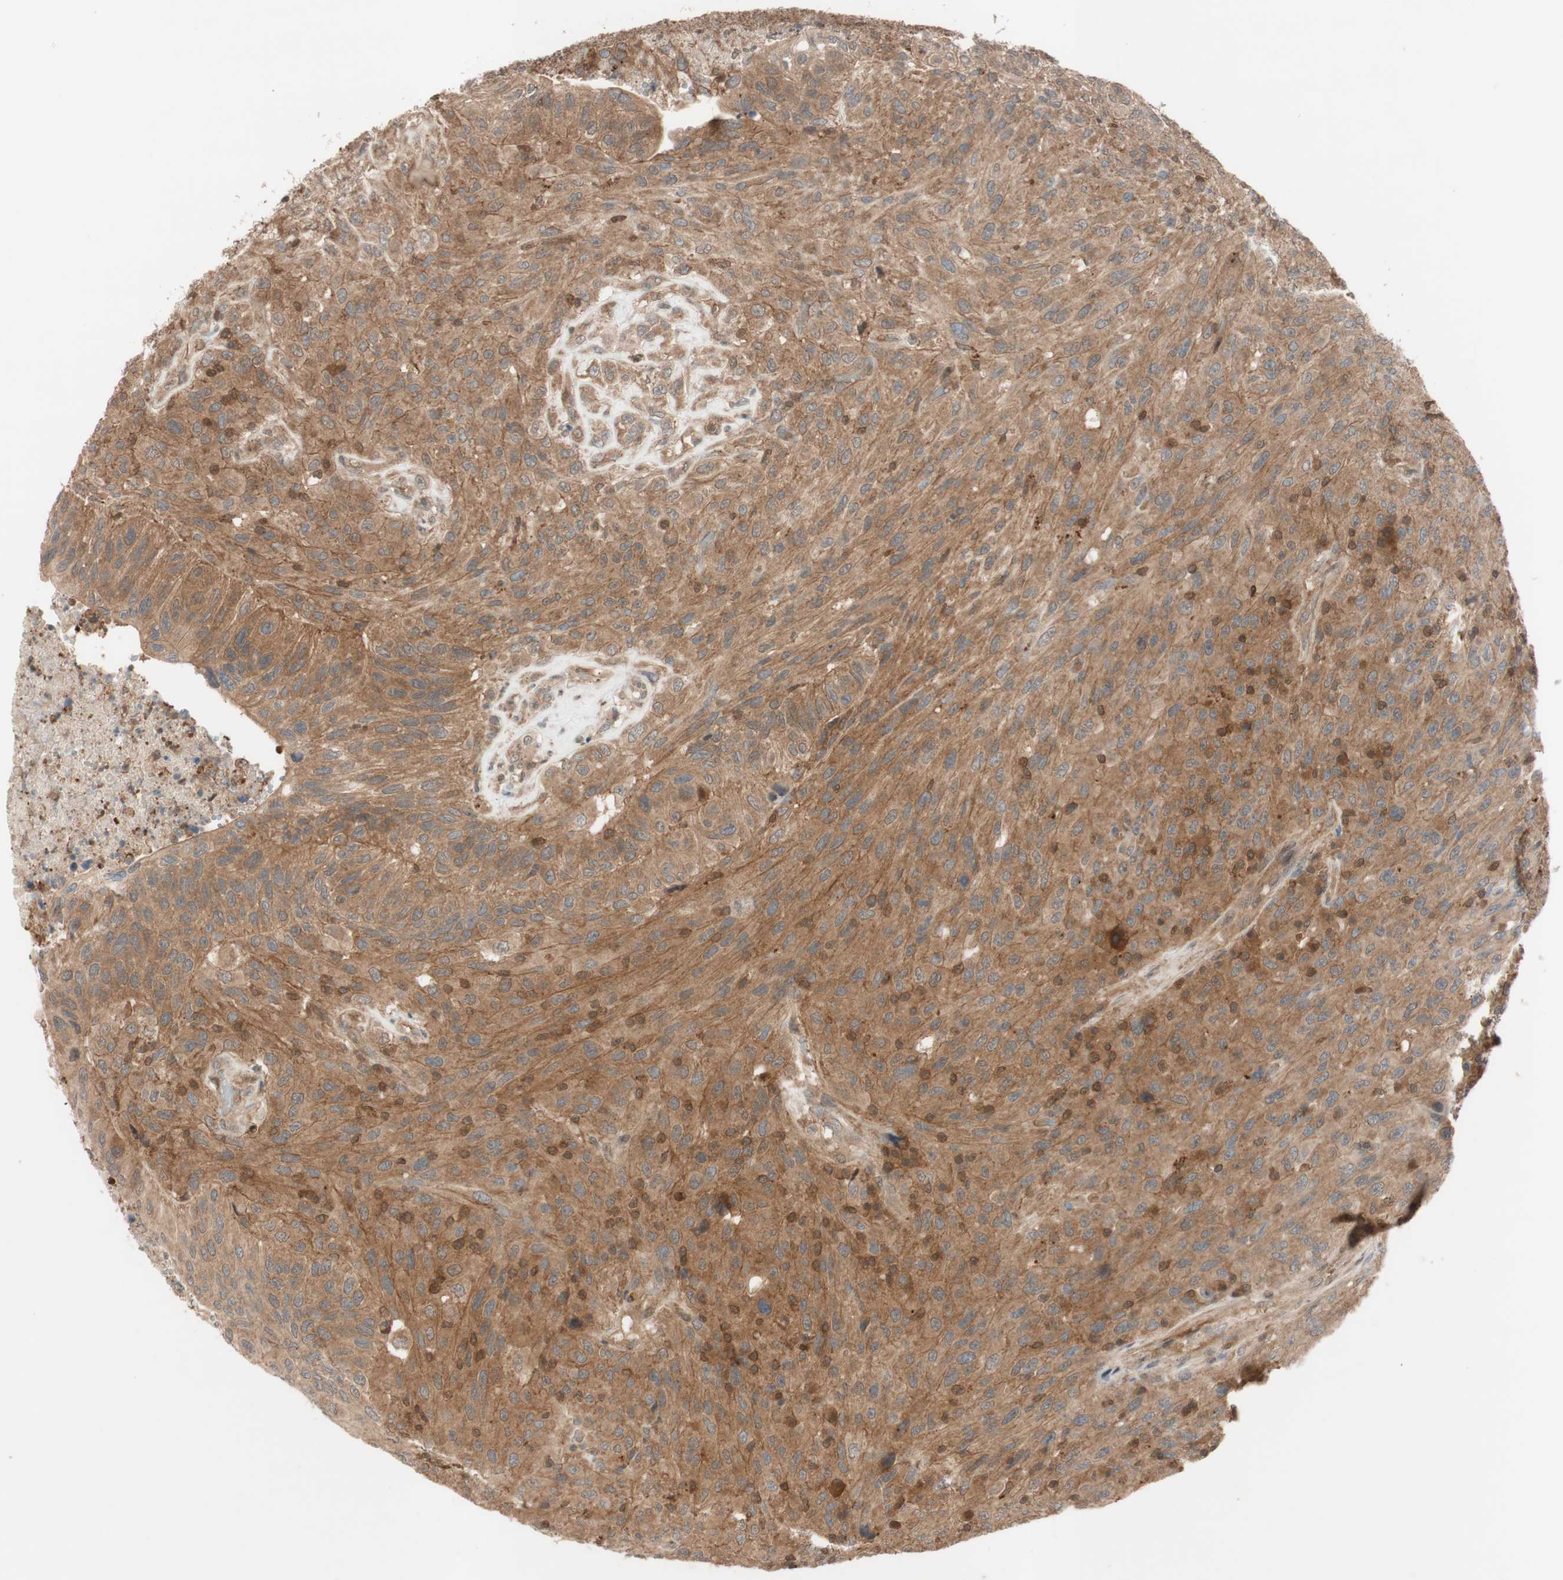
{"staining": {"intensity": "moderate", "quantity": ">75%", "location": "cytoplasmic/membranous"}, "tissue": "urothelial cancer", "cell_type": "Tumor cells", "image_type": "cancer", "snomed": [{"axis": "morphology", "description": "Urothelial carcinoma, High grade"}, {"axis": "topography", "description": "Urinary bladder"}], "caption": "This image displays immunohistochemistry (IHC) staining of urothelial cancer, with medium moderate cytoplasmic/membranous staining in about >75% of tumor cells.", "gene": "EPHA8", "patient": {"sex": "male", "age": 66}}